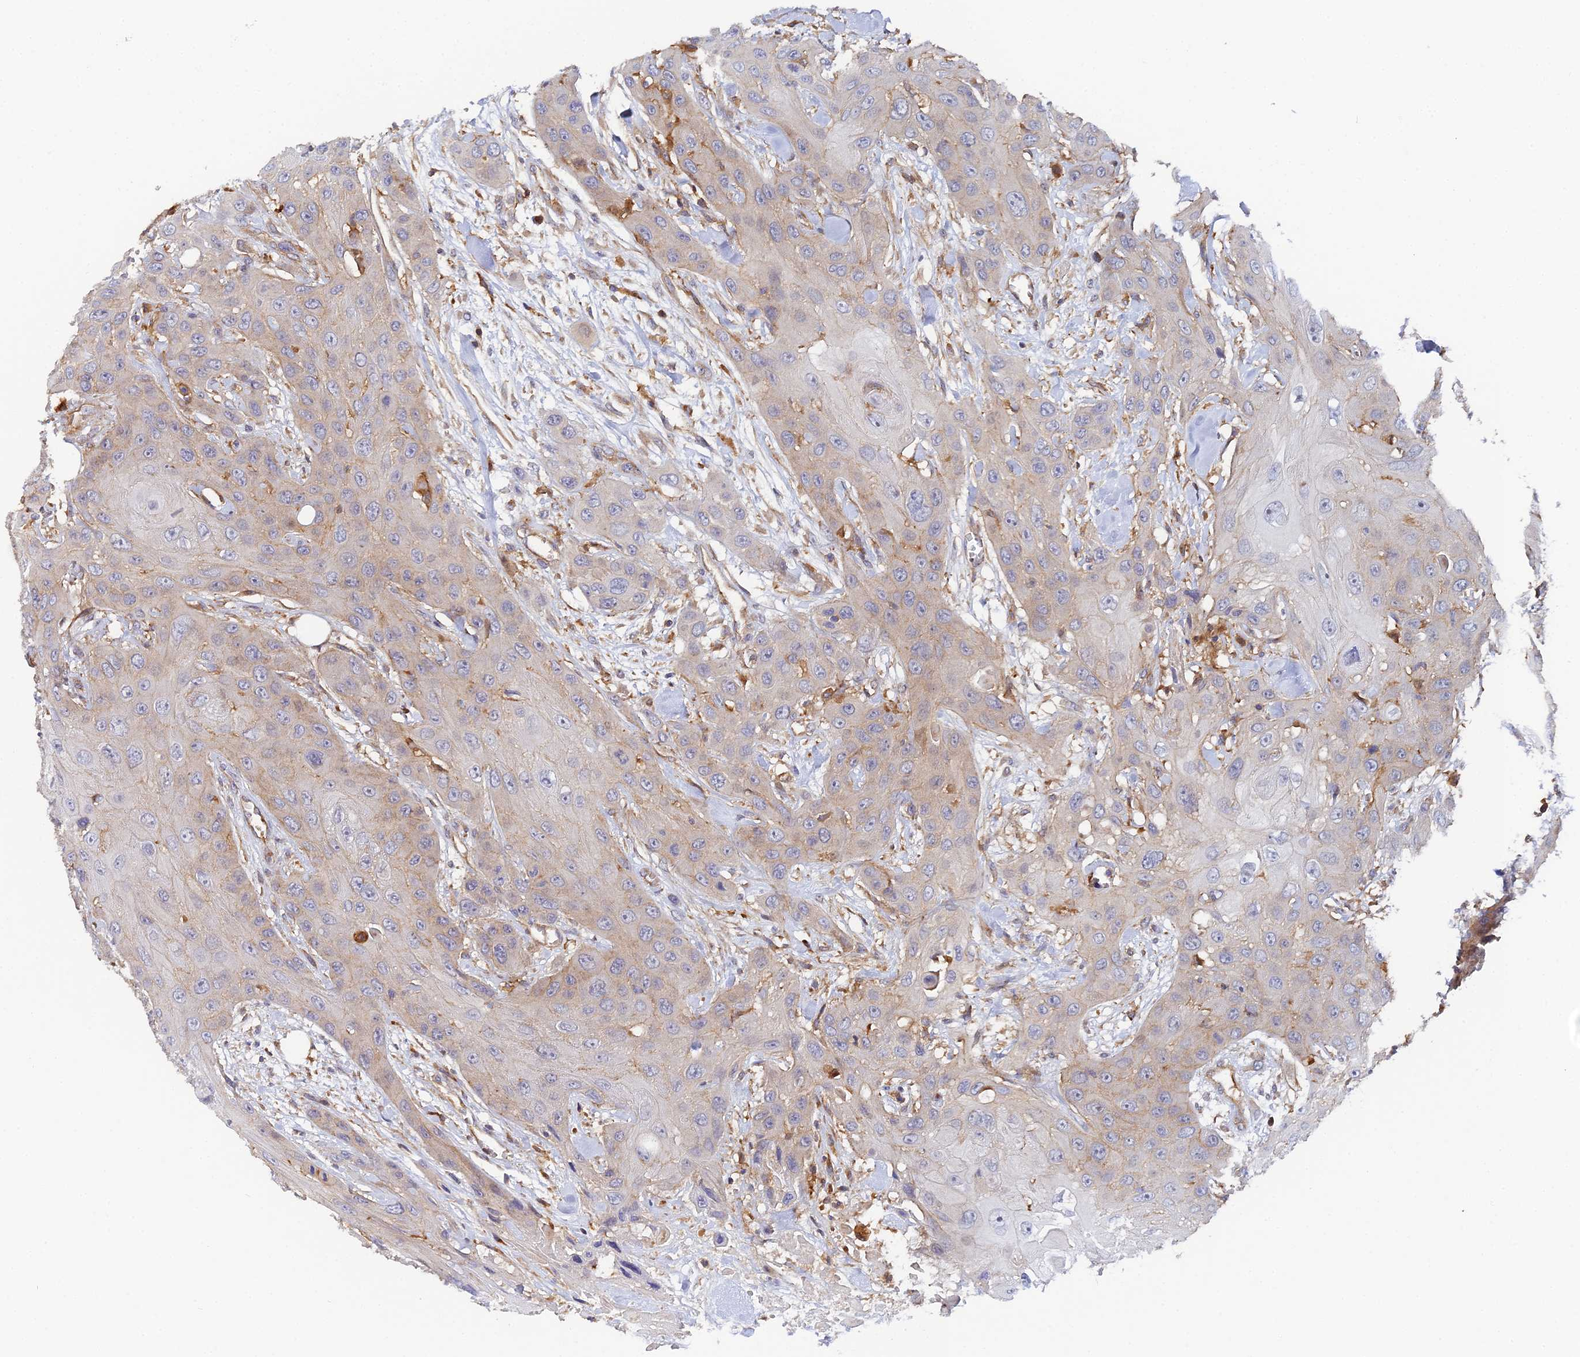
{"staining": {"intensity": "weak", "quantity": "25%-75%", "location": "cytoplasmic/membranous"}, "tissue": "head and neck cancer", "cell_type": "Tumor cells", "image_type": "cancer", "snomed": [{"axis": "morphology", "description": "Squamous cell carcinoma, NOS"}, {"axis": "topography", "description": "Head-Neck"}], "caption": "Head and neck squamous cell carcinoma stained with a brown dye reveals weak cytoplasmic/membranous positive expression in about 25%-75% of tumor cells.", "gene": "GNG5B", "patient": {"sex": "male", "age": 81}}